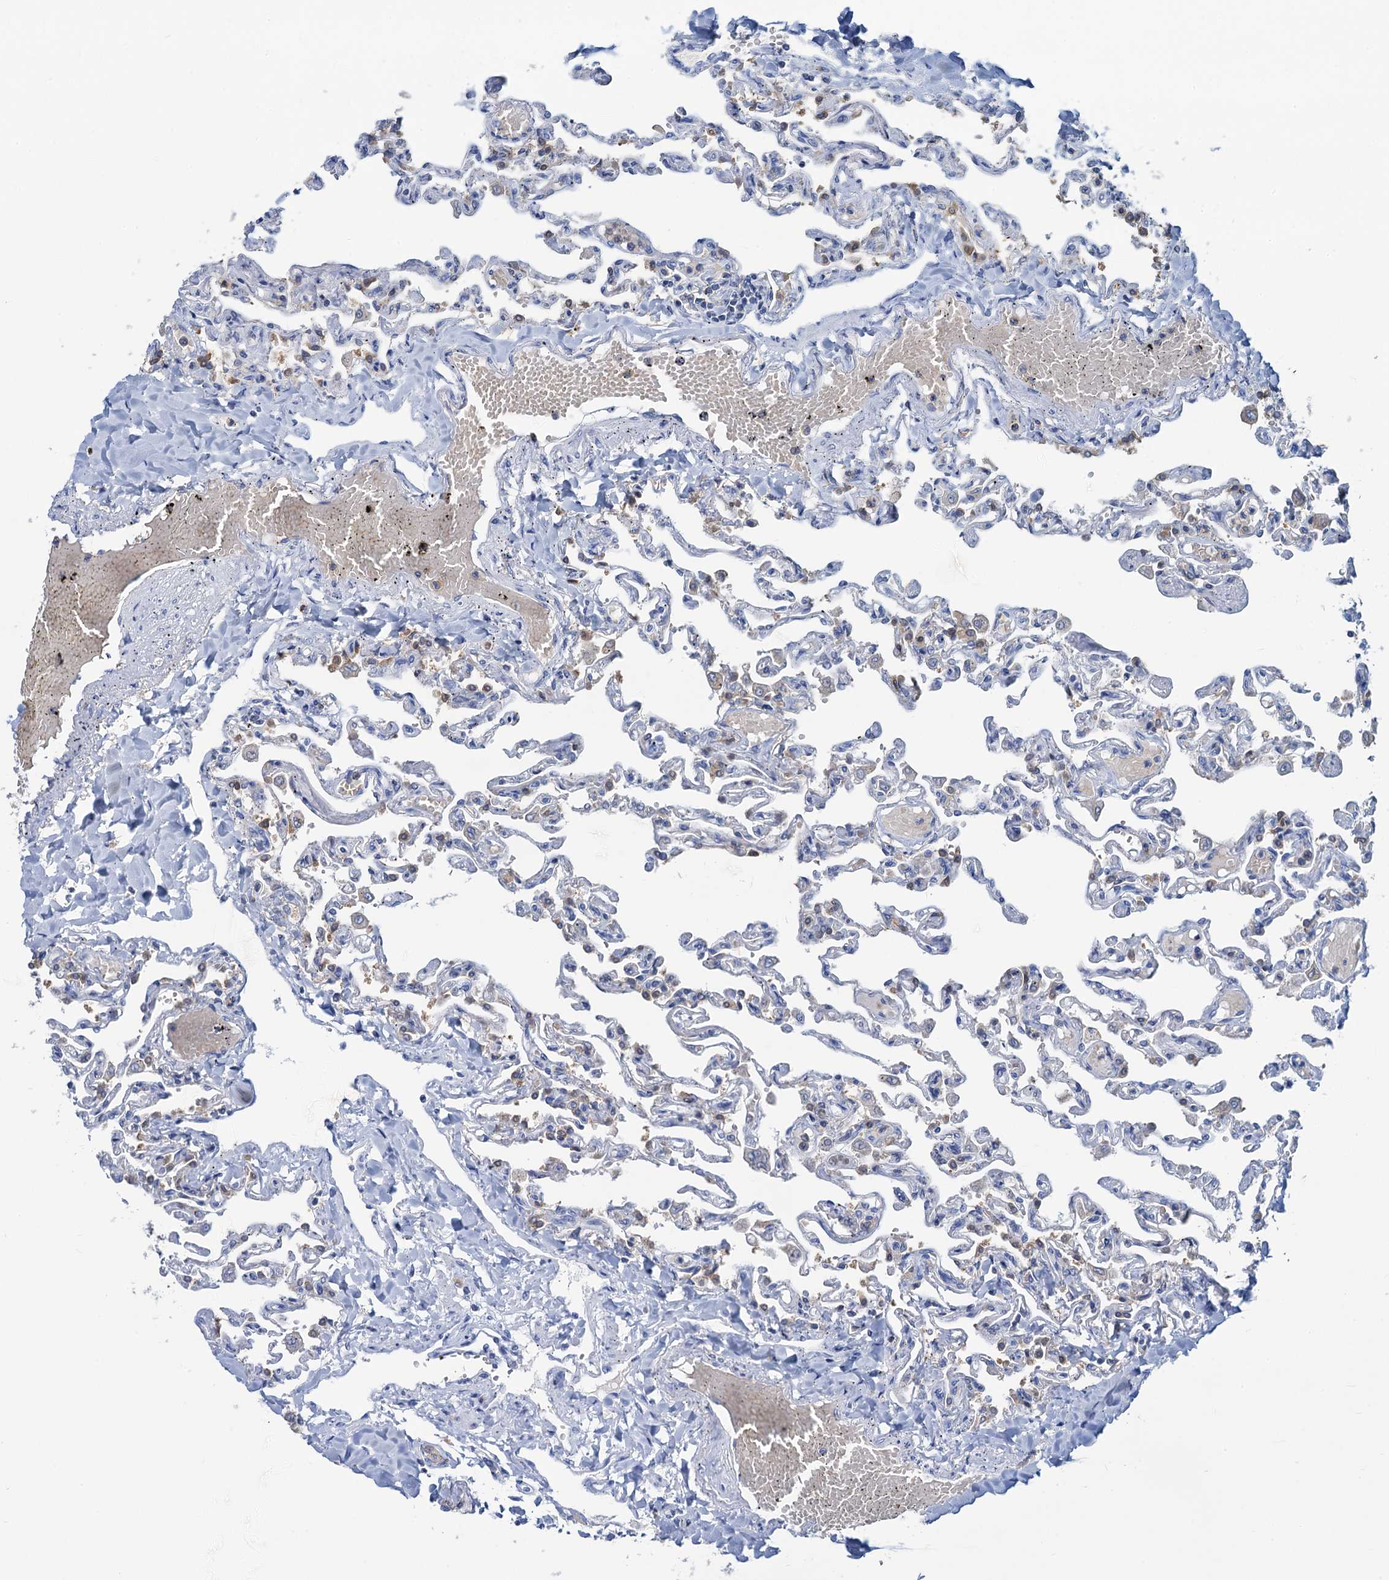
{"staining": {"intensity": "negative", "quantity": "none", "location": "none"}, "tissue": "lung", "cell_type": "Alveolar cells", "image_type": "normal", "snomed": [{"axis": "morphology", "description": "Normal tissue, NOS"}, {"axis": "topography", "description": "Lung"}], "caption": "A high-resolution micrograph shows immunohistochemistry staining of normal lung, which reveals no significant expression in alveolar cells. (Stains: DAB immunohistochemistry with hematoxylin counter stain, Microscopy: brightfield microscopy at high magnification).", "gene": "FAH", "patient": {"sex": "male", "age": 21}}